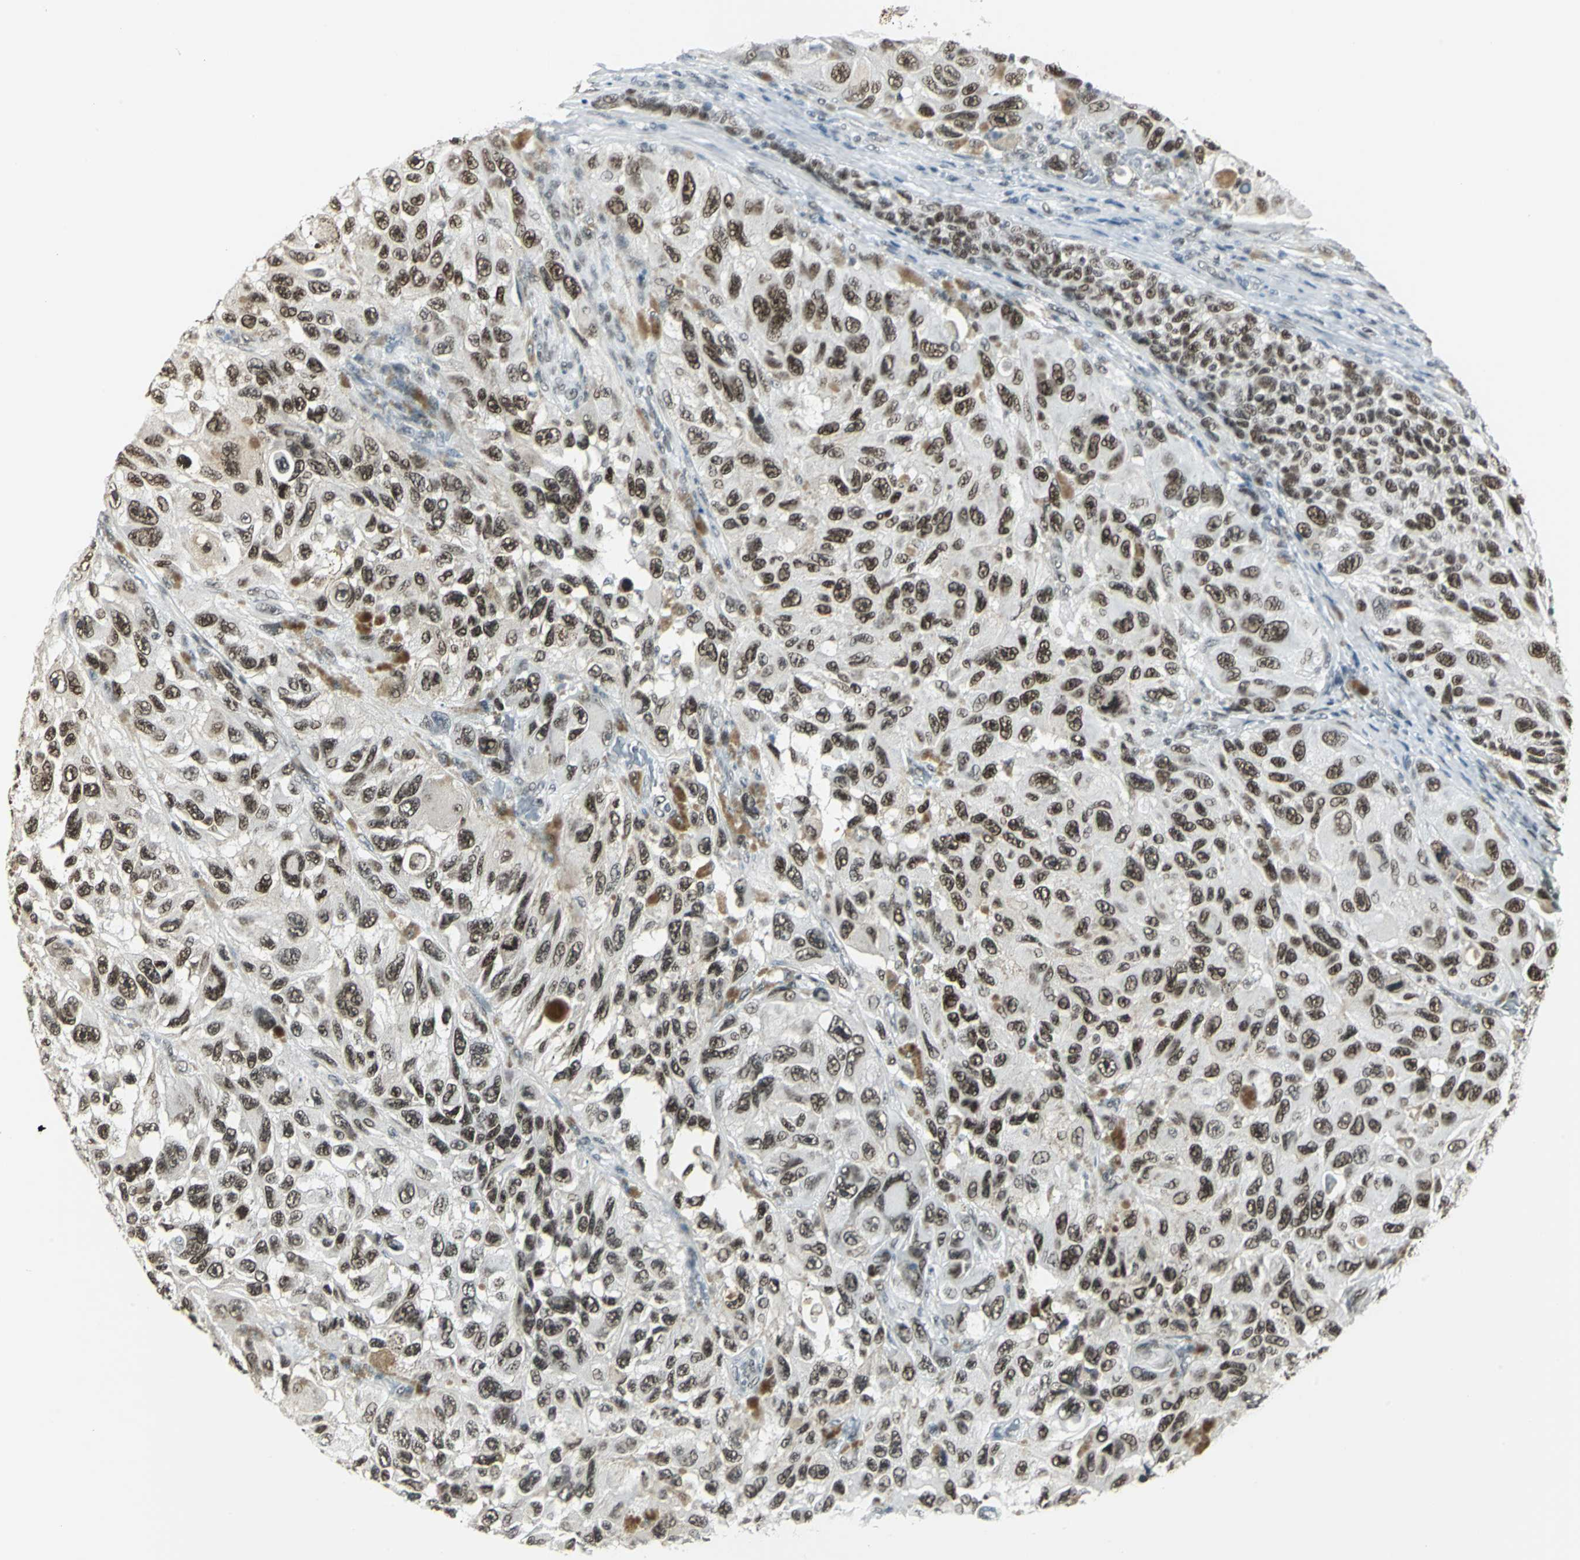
{"staining": {"intensity": "strong", "quantity": ">75%", "location": "cytoplasmic/membranous,nuclear"}, "tissue": "melanoma", "cell_type": "Tumor cells", "image_type": "cancer", "snomed": [{"axis": "morphology", "description": "Malignant melanoma, NOS"}, {"axis": "topography", "description": "Skin"}], "caption": "DAB immunohistochemical staining of human malignant melanoma demonstrates strong cytoplasmic/membranous and nuclear protein staining in about >75% of tumor cells. Ihc stains the protein of interest in brown and the nuclei are stained blue.", "gene": "ADNP", "patient": {"sex": "female", "age": 73}}